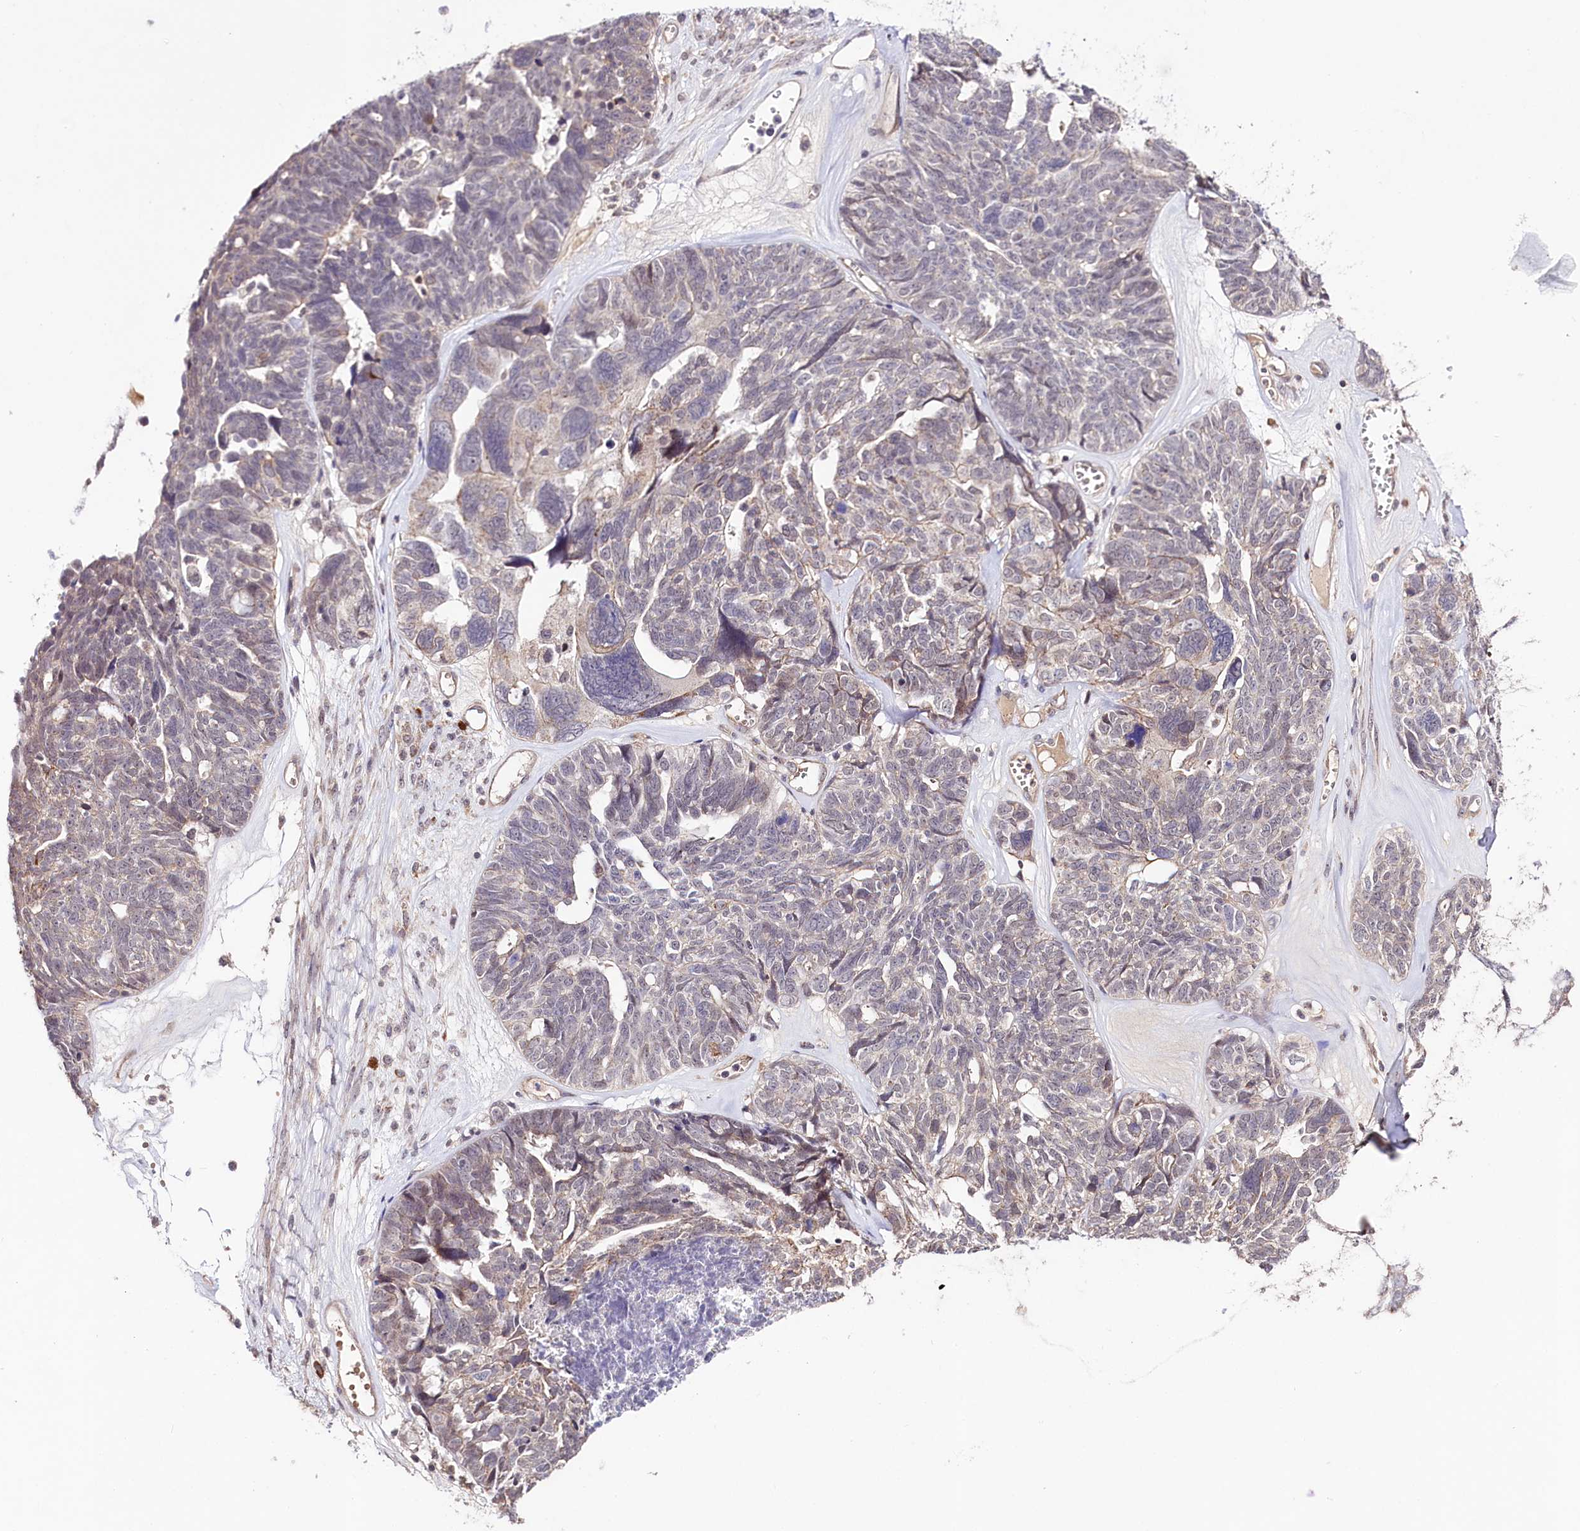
{"staining": {"intensity": "weak", "quantity": "<25%", "location": "cytoplasmic/membranous"}, "tissue": "ovarian cancer", "cell_type": "Tumor cells", "image_type": "cancer", "snomed": [{"axis": "morphology", "description": "Cystadenocarcinoma, serous, NOS"}, {"axis": "topography", "description": "Ovary"}], "caption": "Tumor cells are negative for protein expression in human ovarian serous cystadenocarcinoma.", "gene": "TAFAZZIN", "patient": {"sex": "female", "age": 79}}